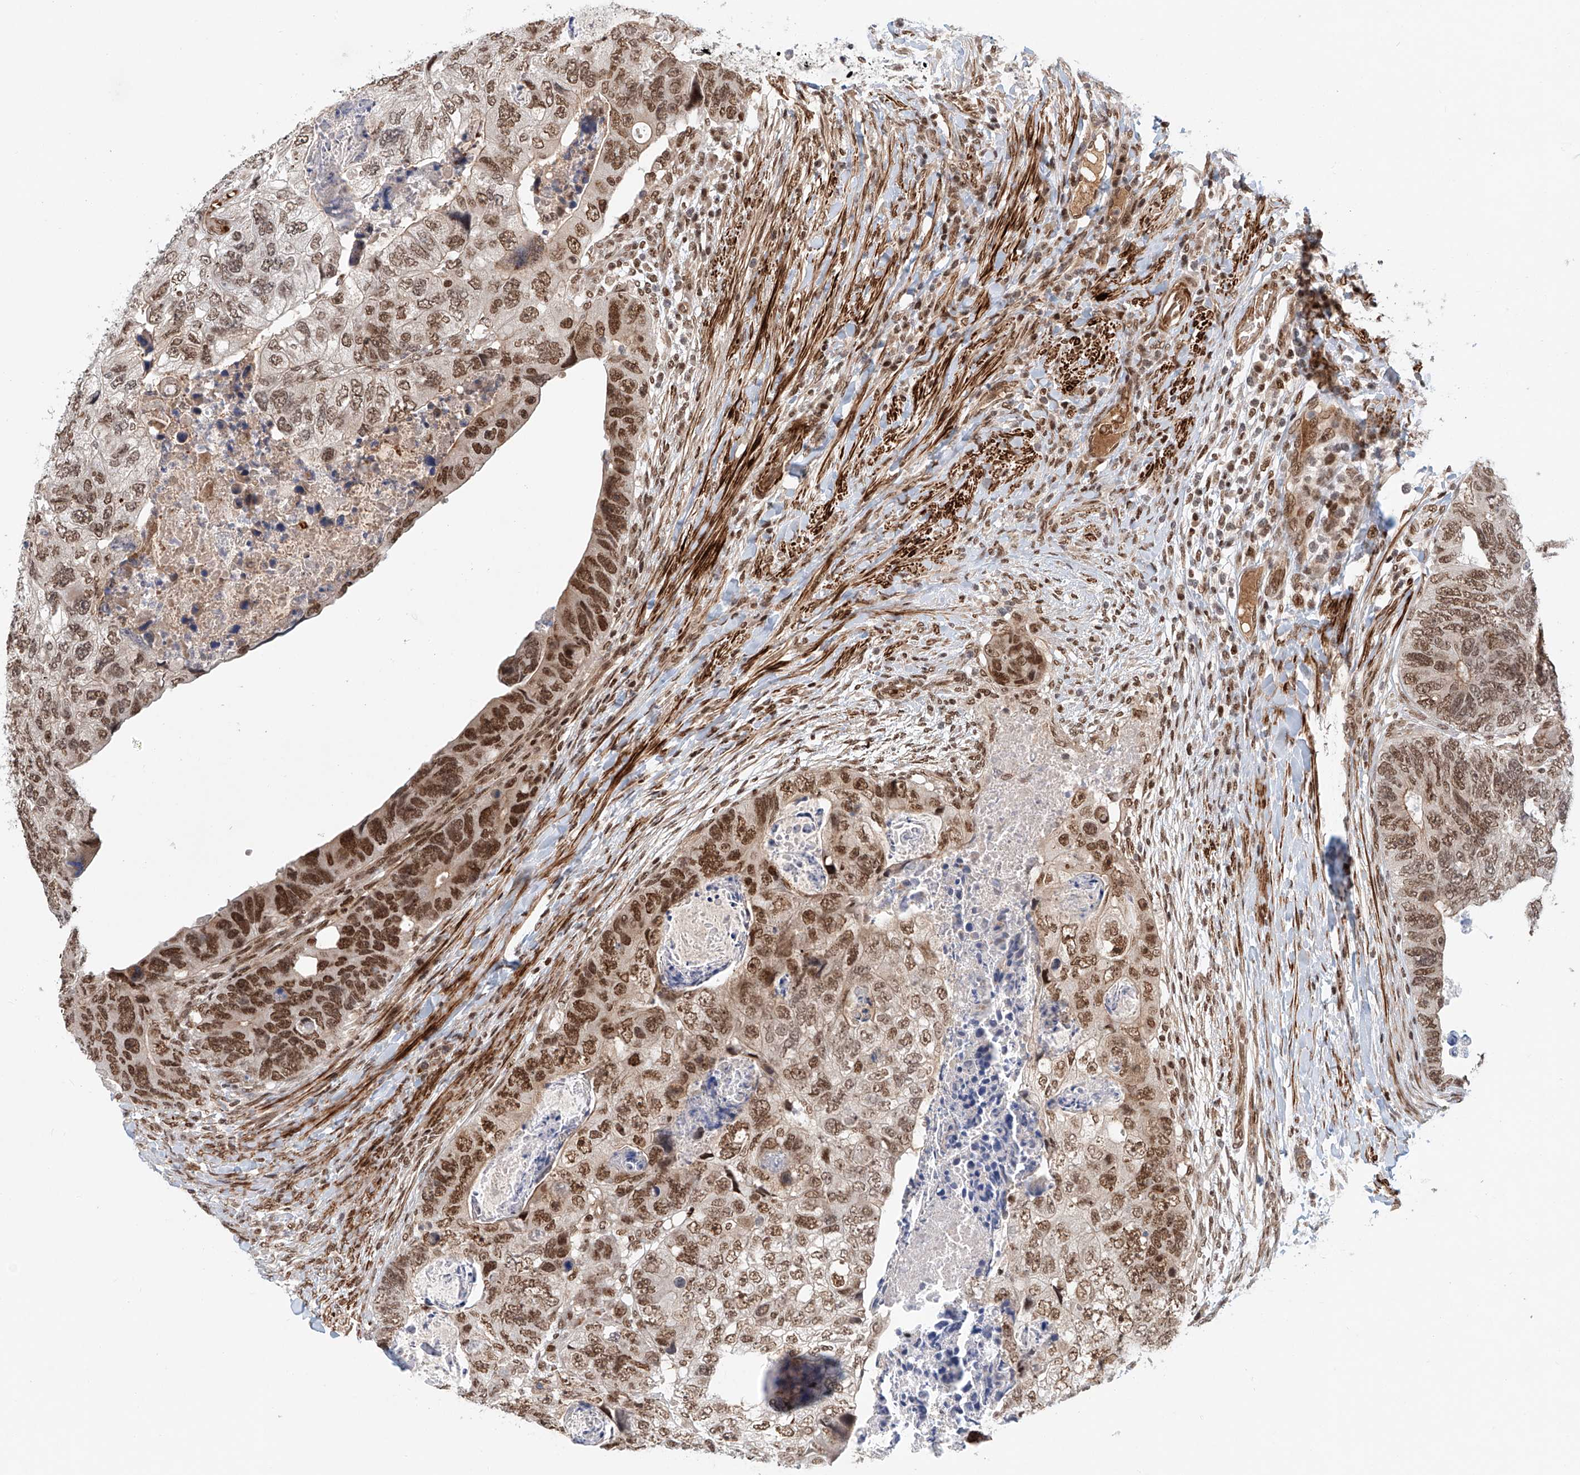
{"staining": {"intensity": "strong", "quantity": ">75%", "location": "nuclear"}, "tissue": "colorectal cancer", "cell_type": "Tumor cells", "image_type": "cancer", "snomed": [{"axis": "morphology", "description": "Adenocarcinoma, NOS"}, {"axis": "topography", "description": "Rectum"}], "caption": "DAB immunohistochemical staining of adenocarcinoma (colorectal) shows strong nuclear protein expression in about >75% of tumor cells.", "gene": "ZNF470", "patient": {"sex": "male", "age": 59}}